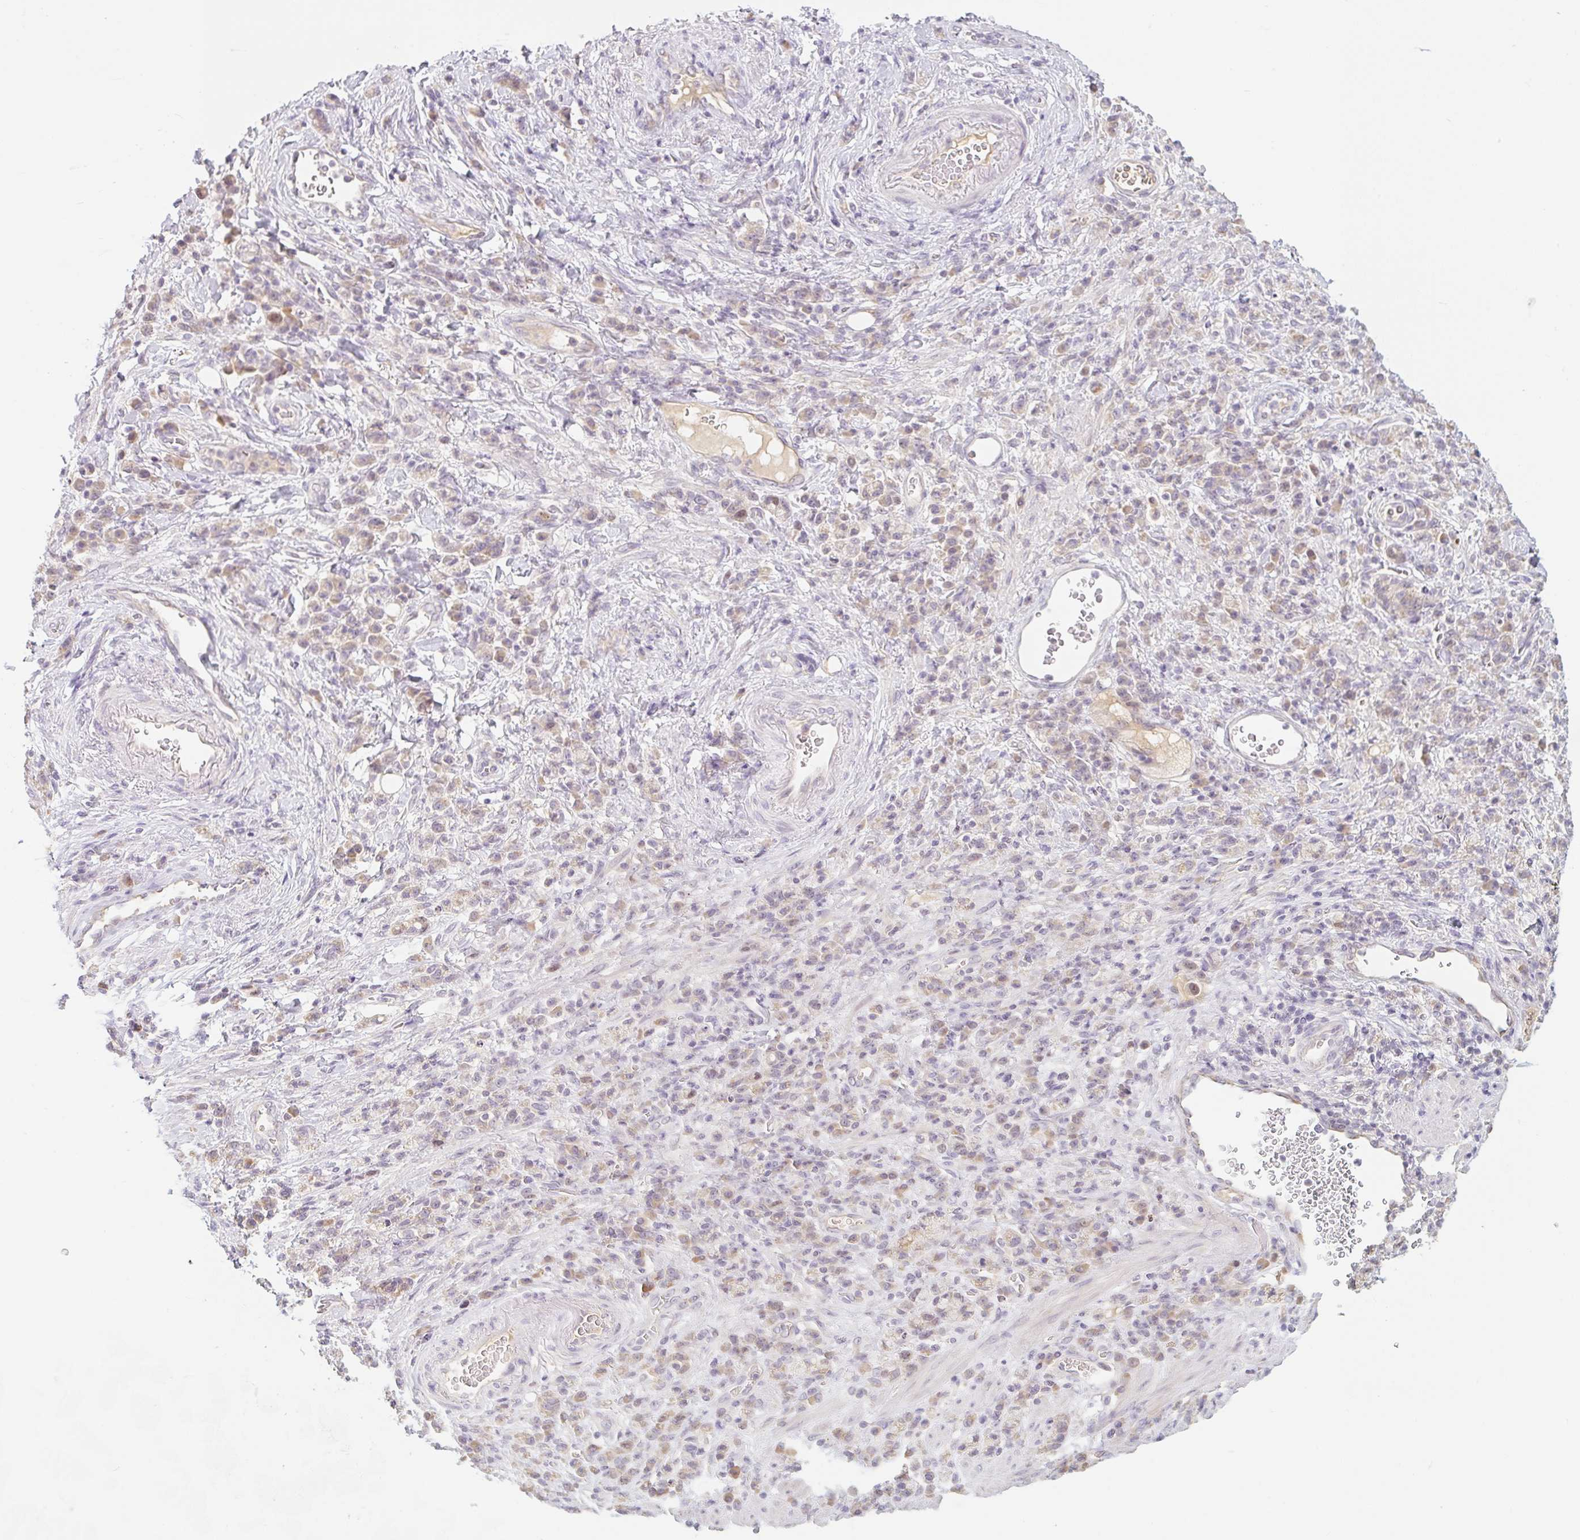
{"staining": {"intensity": "weak", "quantity": "25%-75%", "location": "cytoplasmic/membranous,nuclear"}, "tissue": "stomach cancer", "cell_type": "Tumor cells", "image_type": "cancer", "snomed": [{"axis": "morphology", "description": "Adenocarcinoma, NOS"}, {"axis": "topography", "description": "Stomach"}], "caption": "The immunohistochemical stain shows weak cytoplasmic/membranous and nuclear positivity in tumor cells of stomach cancer (adenocarcinoma) tissue.", "gene": "MIA2", "patient": {"sex": "male", "age": 77}}